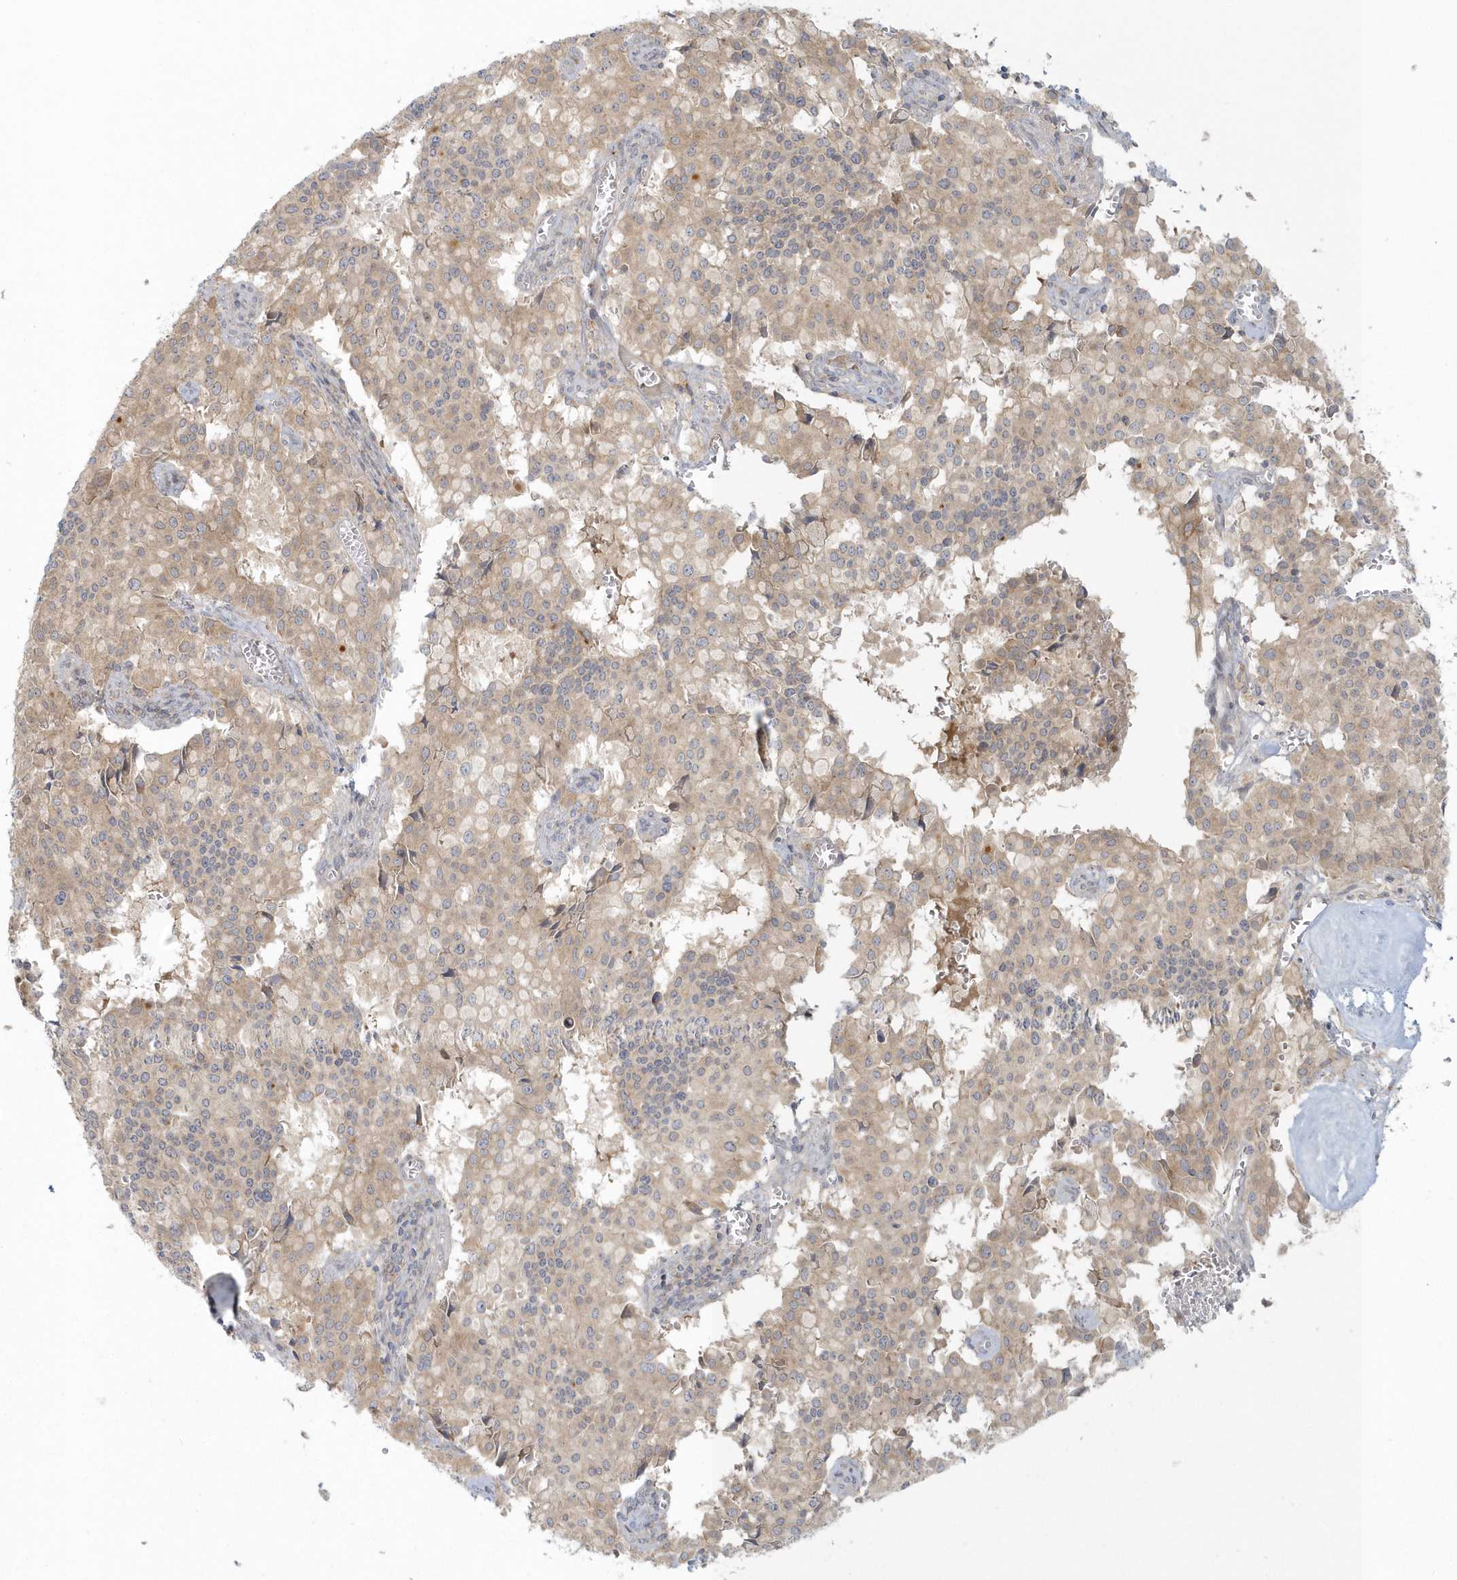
{"staining": {"intensity": "weak", "quantity": ">75%", "location": "cytoplasmic/membranous"}, "tissue": "pancreatic cancer", "cell_type": "Tumor cells", "image_type": "cancer", "snomed": [{"axis": "morphology", "description": "Adenocarcinoma, NOS"}, {"axis": "topography", "description": "Pancreas"}], "caption": "DAB immunohistochemical staining of human pancreatic adenocarcinoma displays weak cytoplasmic/membranous protein staining in approximately >75% of tumor cells.", "gene": "BLTP3A", "patient": {"sex": "male", "age": 65}}